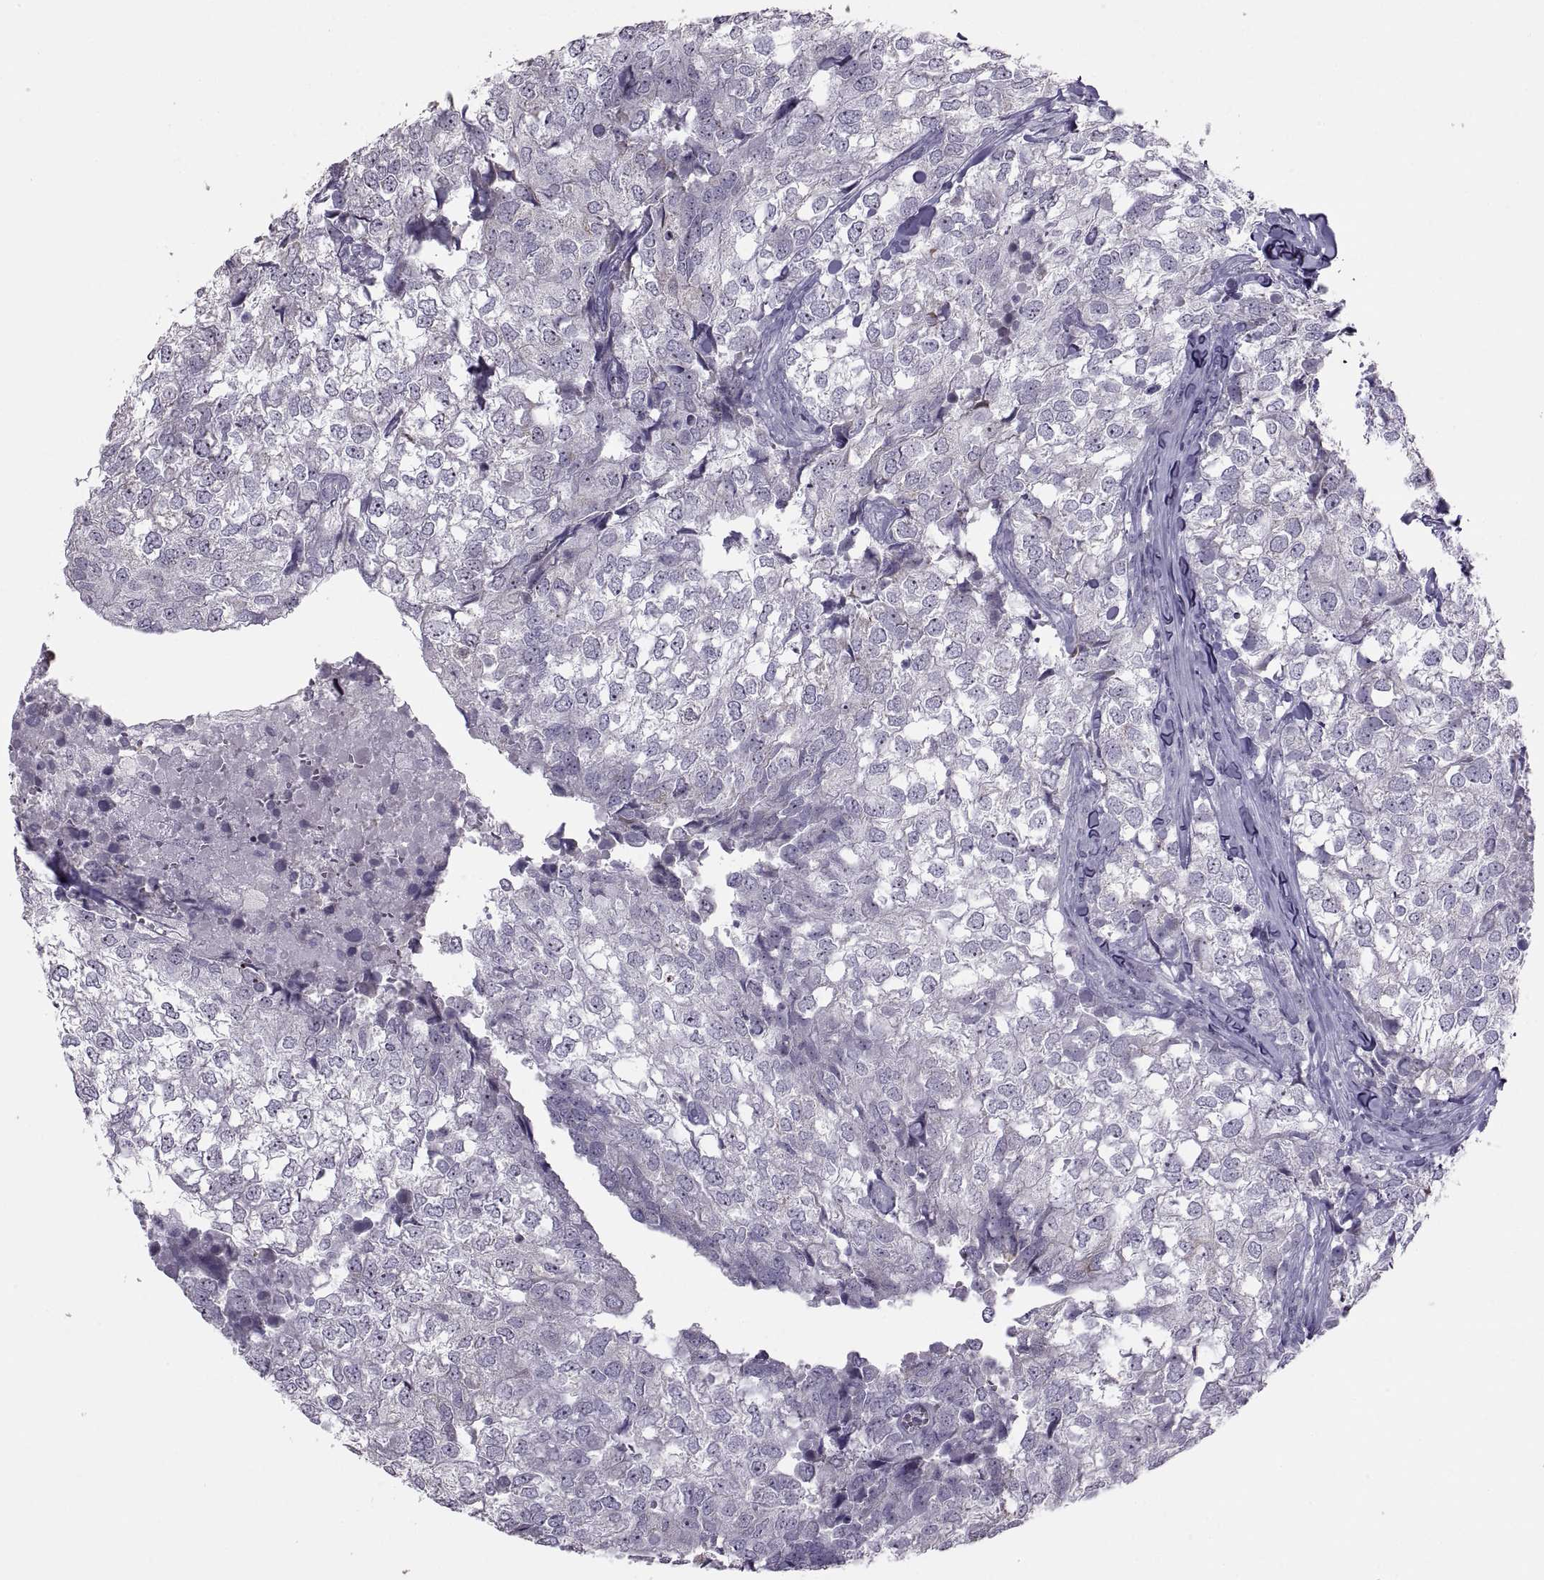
{"staining": {"intensity": "negative", "quantity": "none", "location": "none"}, "tissue": "breast cancer", "cell_type": "Tumor cells", "image_type": "cancer", "snomed": [{"axis": "morphology", "description": "Duct carcinoma"}, {"axis": "topography", "description": "Breast"}], "caption": "Tumor cells show no significant protein positivity in breast cancer (invasive ductal carcinoma). The staining was performed using DAB (3,3'-diaminobenzidine) to visualize the protein expression in brown, while the nuclei were stained in blue with hematoxylin (Magnification: 20x).", "gene": "ASIC2", "patient": {"sex": "female", "age": 30}}